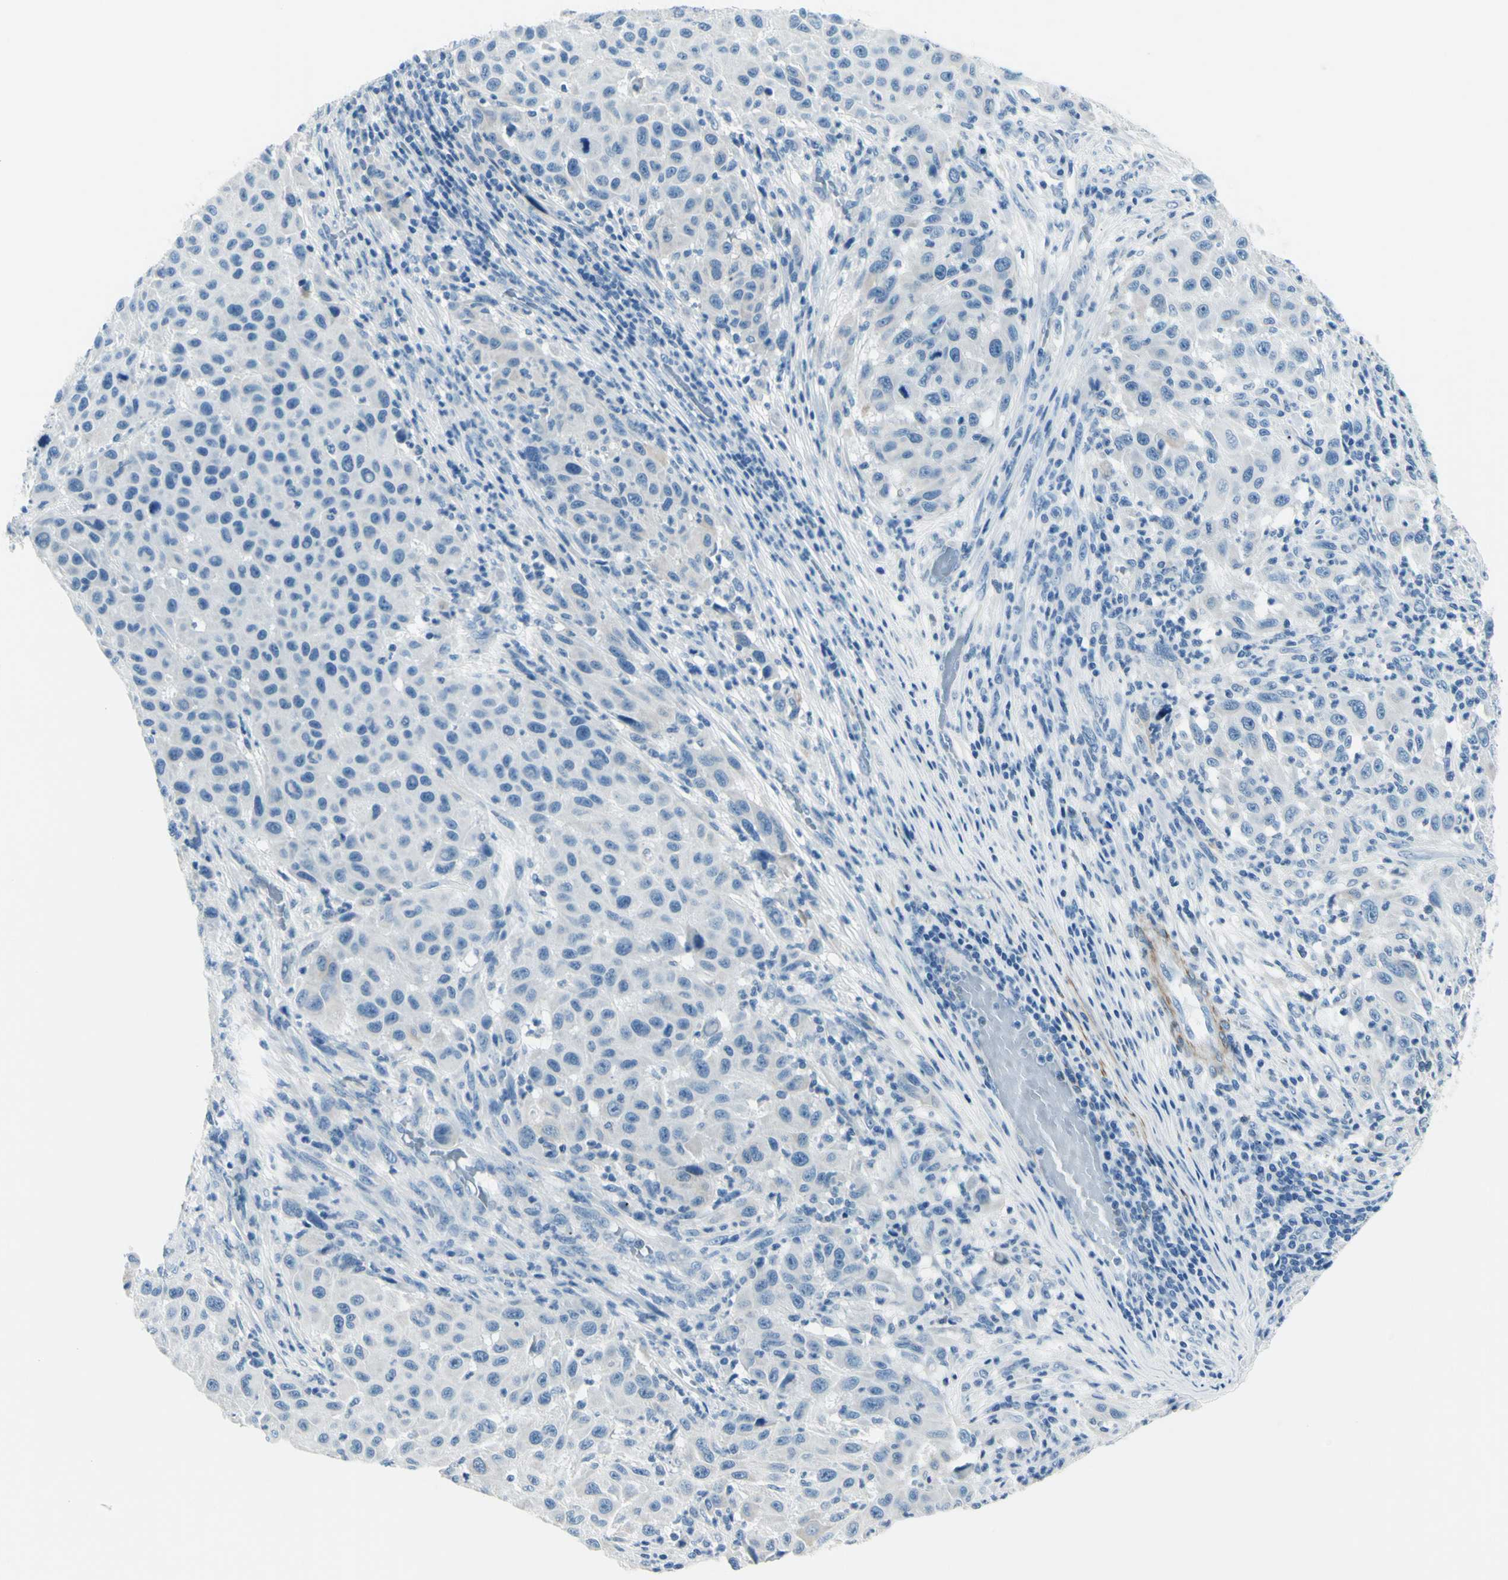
{"staining": {"intensity": "negative", "quantity": "none", "location": "none"}, "tissue": "melanoma", "cell_type": "Tumor cells", "image_type": "cancer", "snomed": [{"axis": "morphology", "description": "Malignant melanoma, Metastatic site"}, {"axis": "topography", "description": "Lymph node"}], "caption": "High power microscopy image of an immunohistochemistry (IHC) photomicrograph of malignant melanoma (metastatic site), revealing no significant positivity in tumor cells.", "gene": "CDH15", "patient": {"sex": "male", "age": 61}}